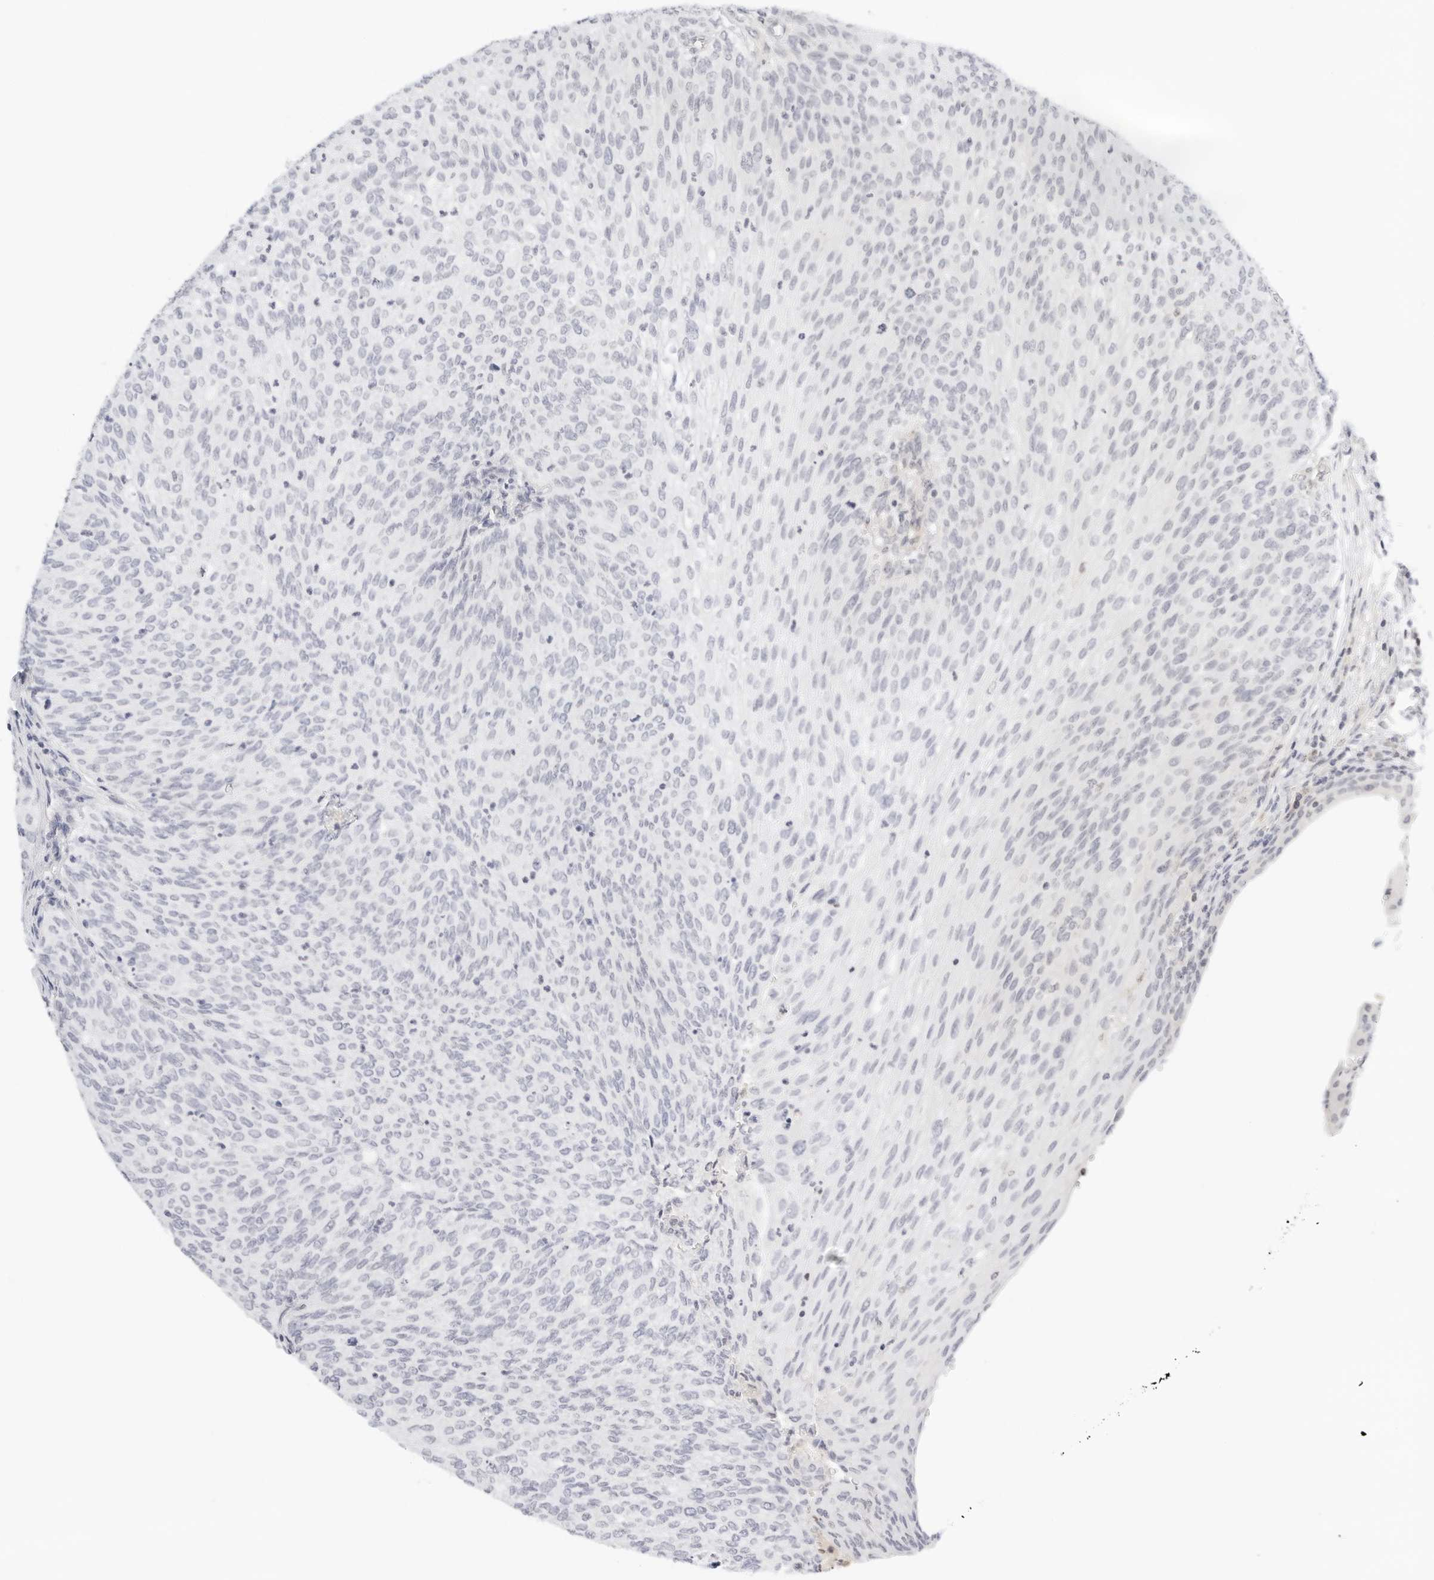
{"staining": {"intensity": "negative", "quantity": "none", "location": "none"}, "tissue": "urothelial cancer", "cell_type": "Tumor cells", "image_type": "cancer", "snomed": [{"axis": "morphology", "description": "Urothelial carcinoma, Low grade"}, {"axis": "topography", "description": "Urinary bladder"}], "caption": "Image shows no significant protein expression in tumor cells of urothelial cancer.", "gene": "PKDCC", "patient": {"sex": "female", "age": 79}}